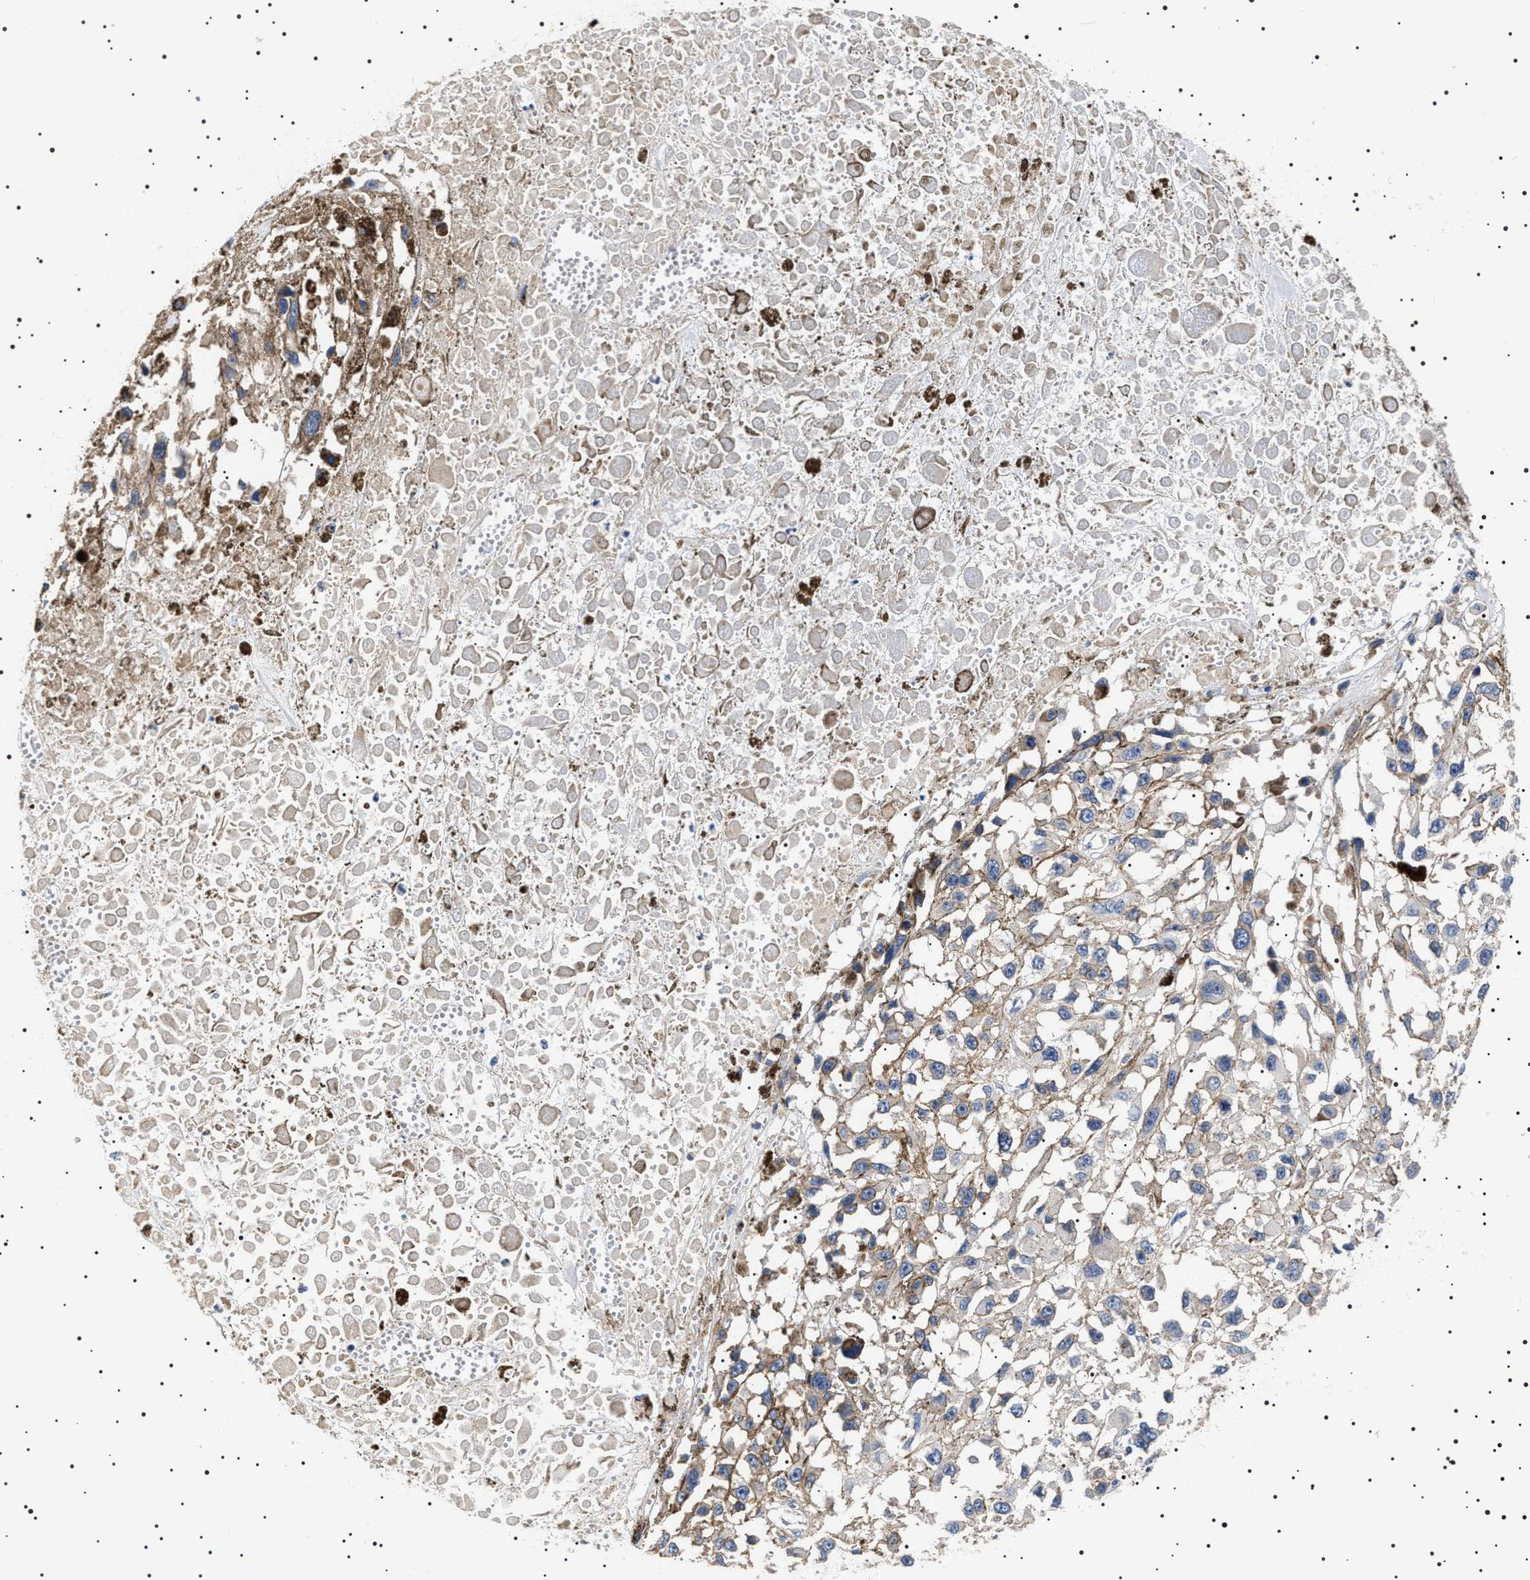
{"staining": {"intensity": "negative", "quantity": "none", "location": "none"}, "tissue": "melanoma", "cell_type": "Tumor cells", "image_type": "cancer", "snomed": [{"axis": "morphology", "description": "Malignant melanoma, Metastatic site"}, {"axis": "topography", "description": "Lymph node"}], "caption": "High power microscopy histopathology image of an immunohistochemistry (IHC) photomicrograph of melanoma, revealing no significant positivity in tumor cells. The staining is performed using DAB brown chromogen with nuclei counter-stained in using hematoxylin.", "gene": "SLC4A7", "patient": {"sex": "male", "age": 59}}